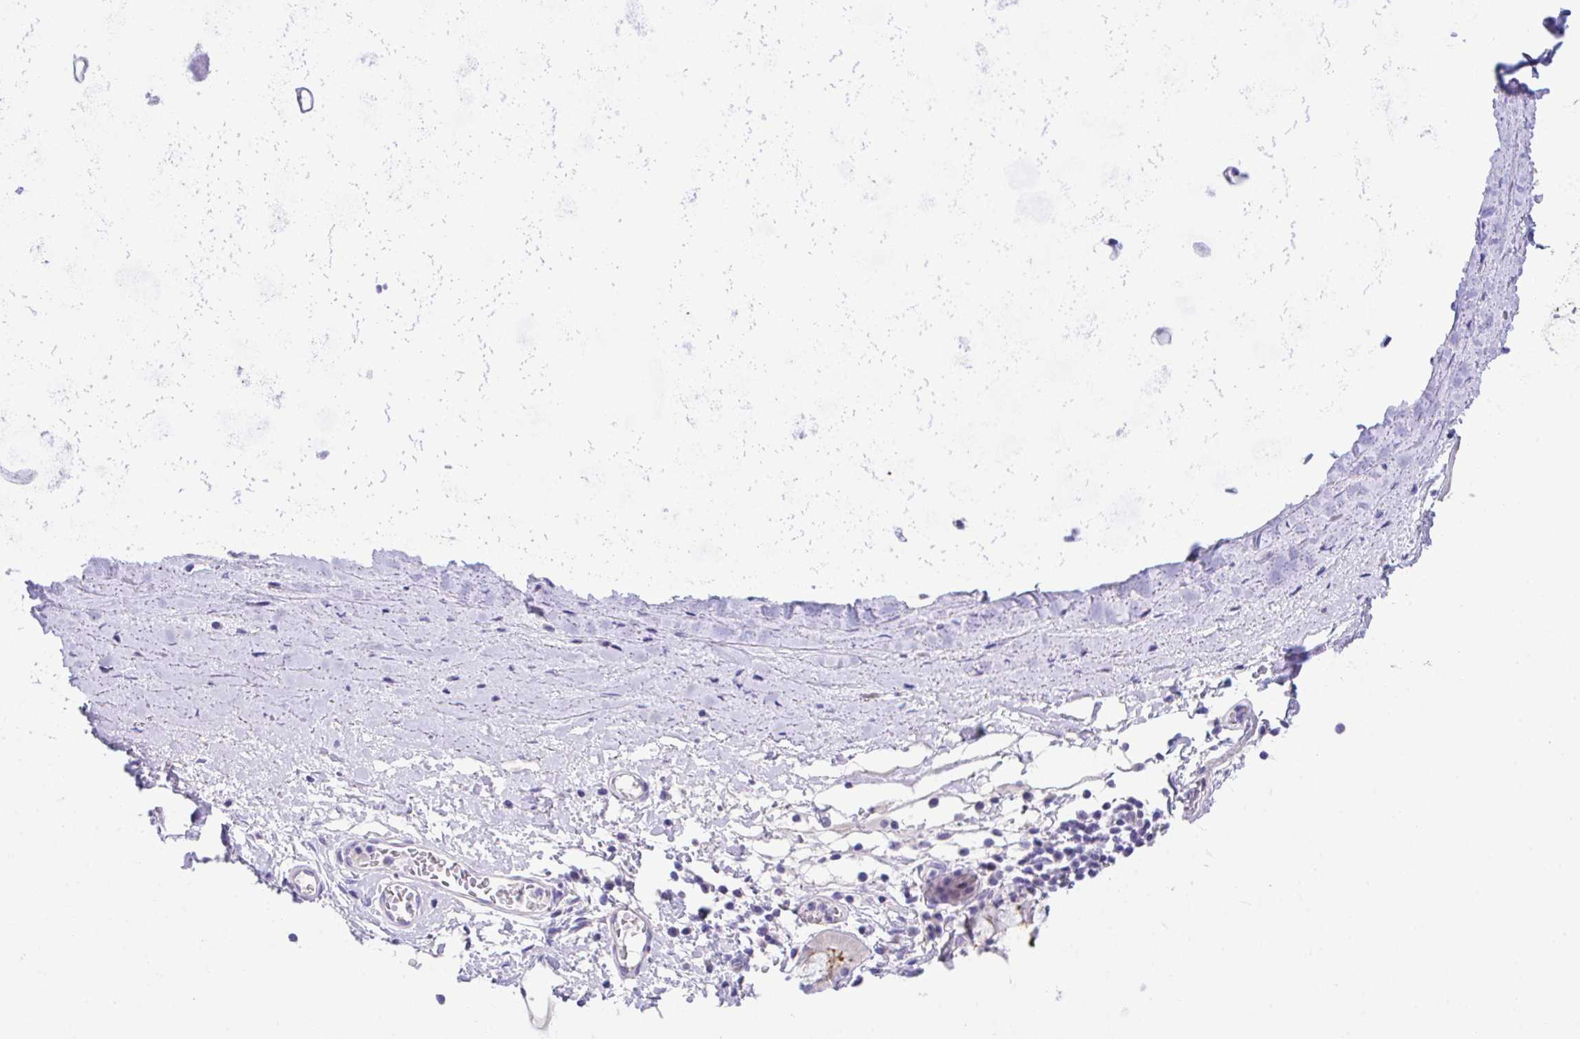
{"staining": {"intensity": "negative", "quantity": "none", "location": "none"}, "tissue": "adipose tissue", "cell_type": "Adipocytes", "image_type": "normal", "snomed": [{"axis": "morphology", "description": "Normal tissue, NOS"}, {"axis": "morphology", "description": "Degeneration, NOS"}, {"axis": "topography", "description": "Cartilage tissue"}, {"axis": "topography", "description": "Lung"}], "caption": "High magnification brightfield microscopy of benign adipose tissue stained with DAB (brown) and counterstained with hematoxylin (blue): adipocytes show no significant staining. The staining was performed using DAB to visualize the protein expression in brown, while the nuclei were stained in blue with hematoxylin (Magnification: 20x).", "gene": "SLC16A6", "patient": {"sex": "female", "age": 61}}